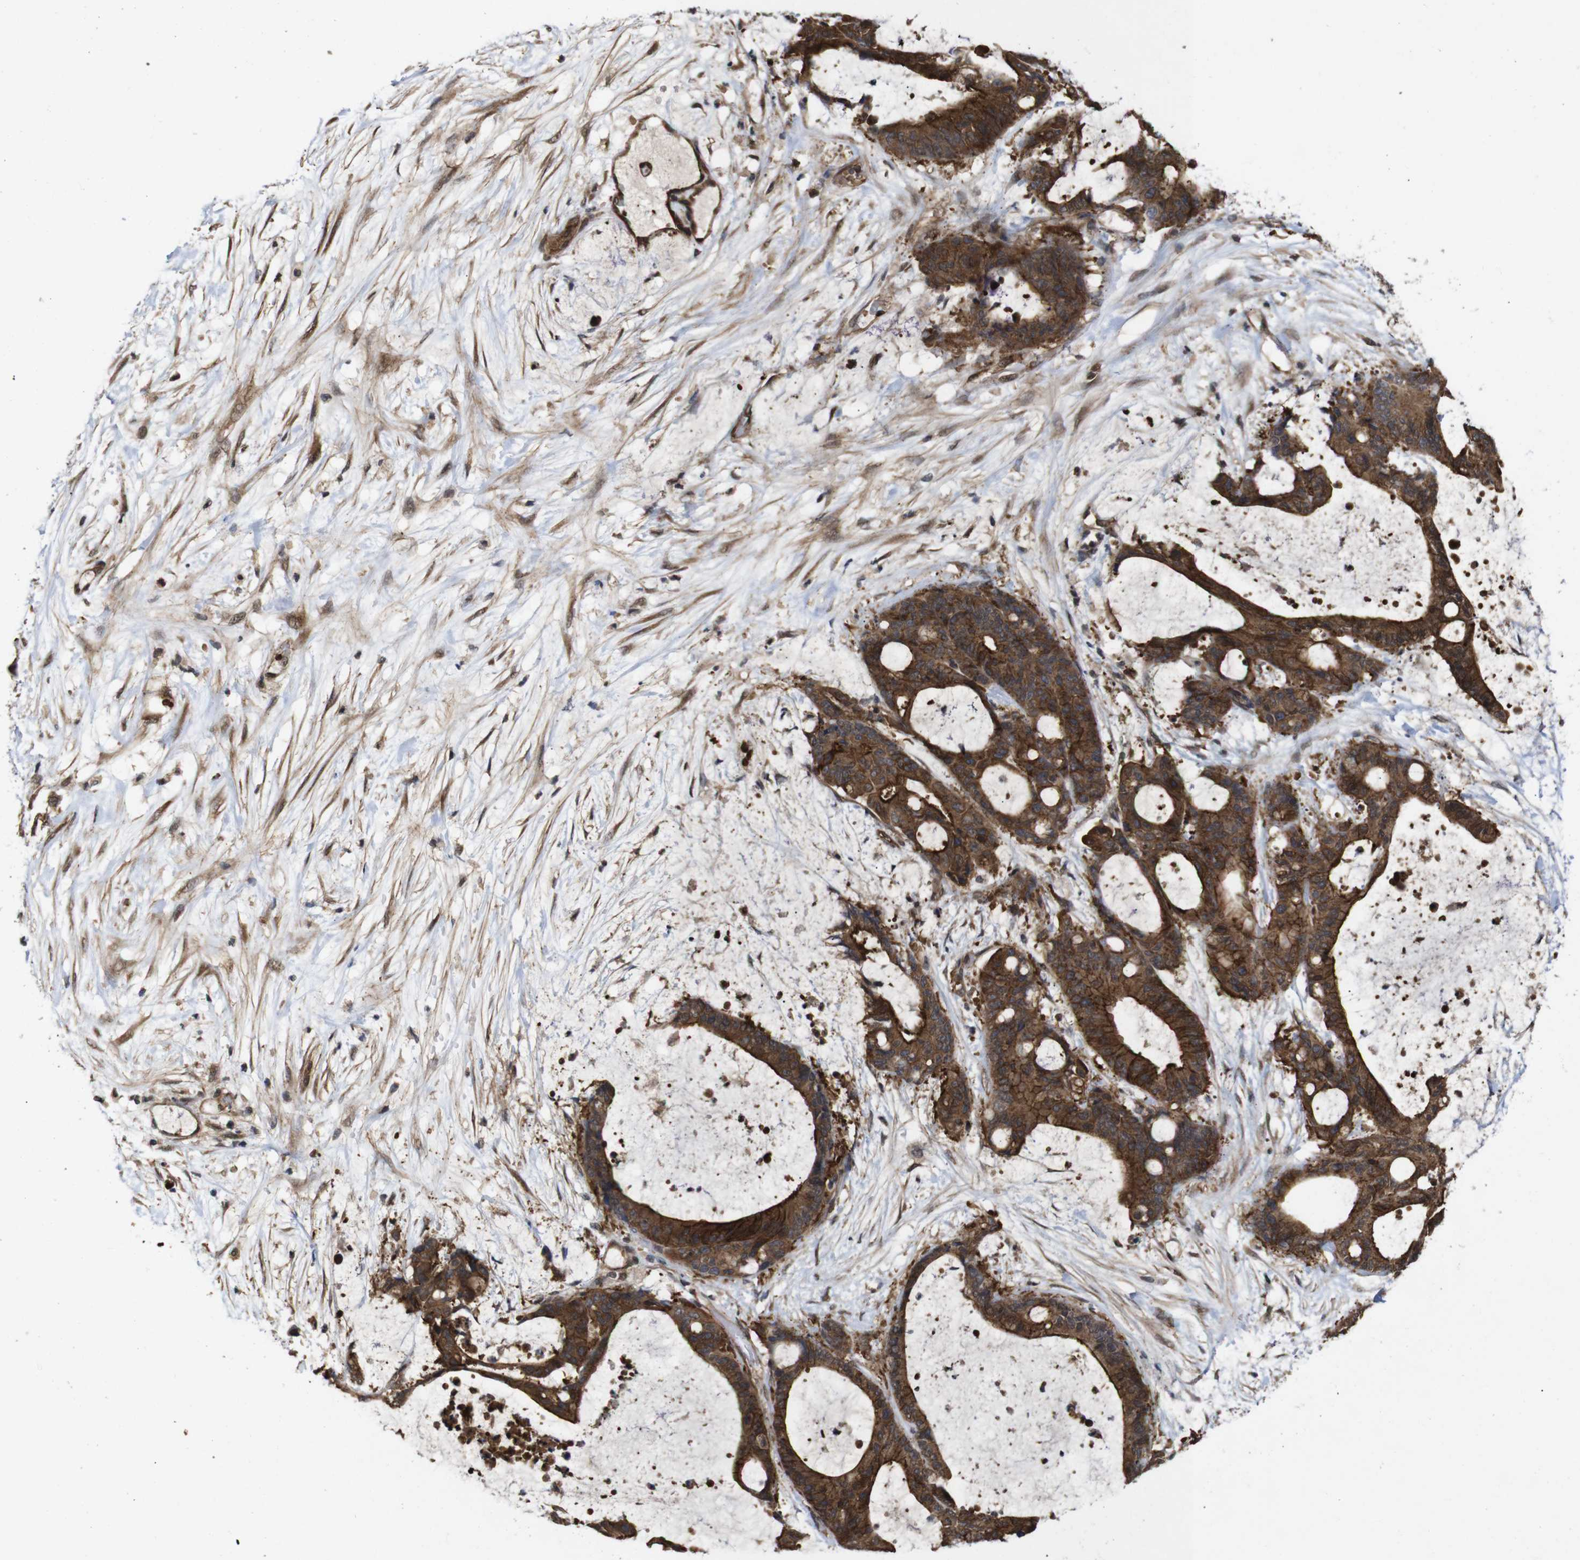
{"staining": {"intensity": "strong", "quantity": ">75%", "location": "cytoplasmic/membranous"}, "tissue": "liver cancer", "cell_type": "Tumor cells", "image_type": "cancer", "snomed": [{"axis": "morphology", "description": "Cholangiocarcinoma"}, {"axis": "topography", "description": "Liver"}], "caption": "Brown immunohistochemical staining in liver cholangiocarcinoma shows strong cytoplasmic/membranous expression in about >75% of tumor cells. (Brightfield microscopy of DAB IHC at high magnification).", "gene": "NANOS1", "patient": {"sex": "female", "age": 73}}